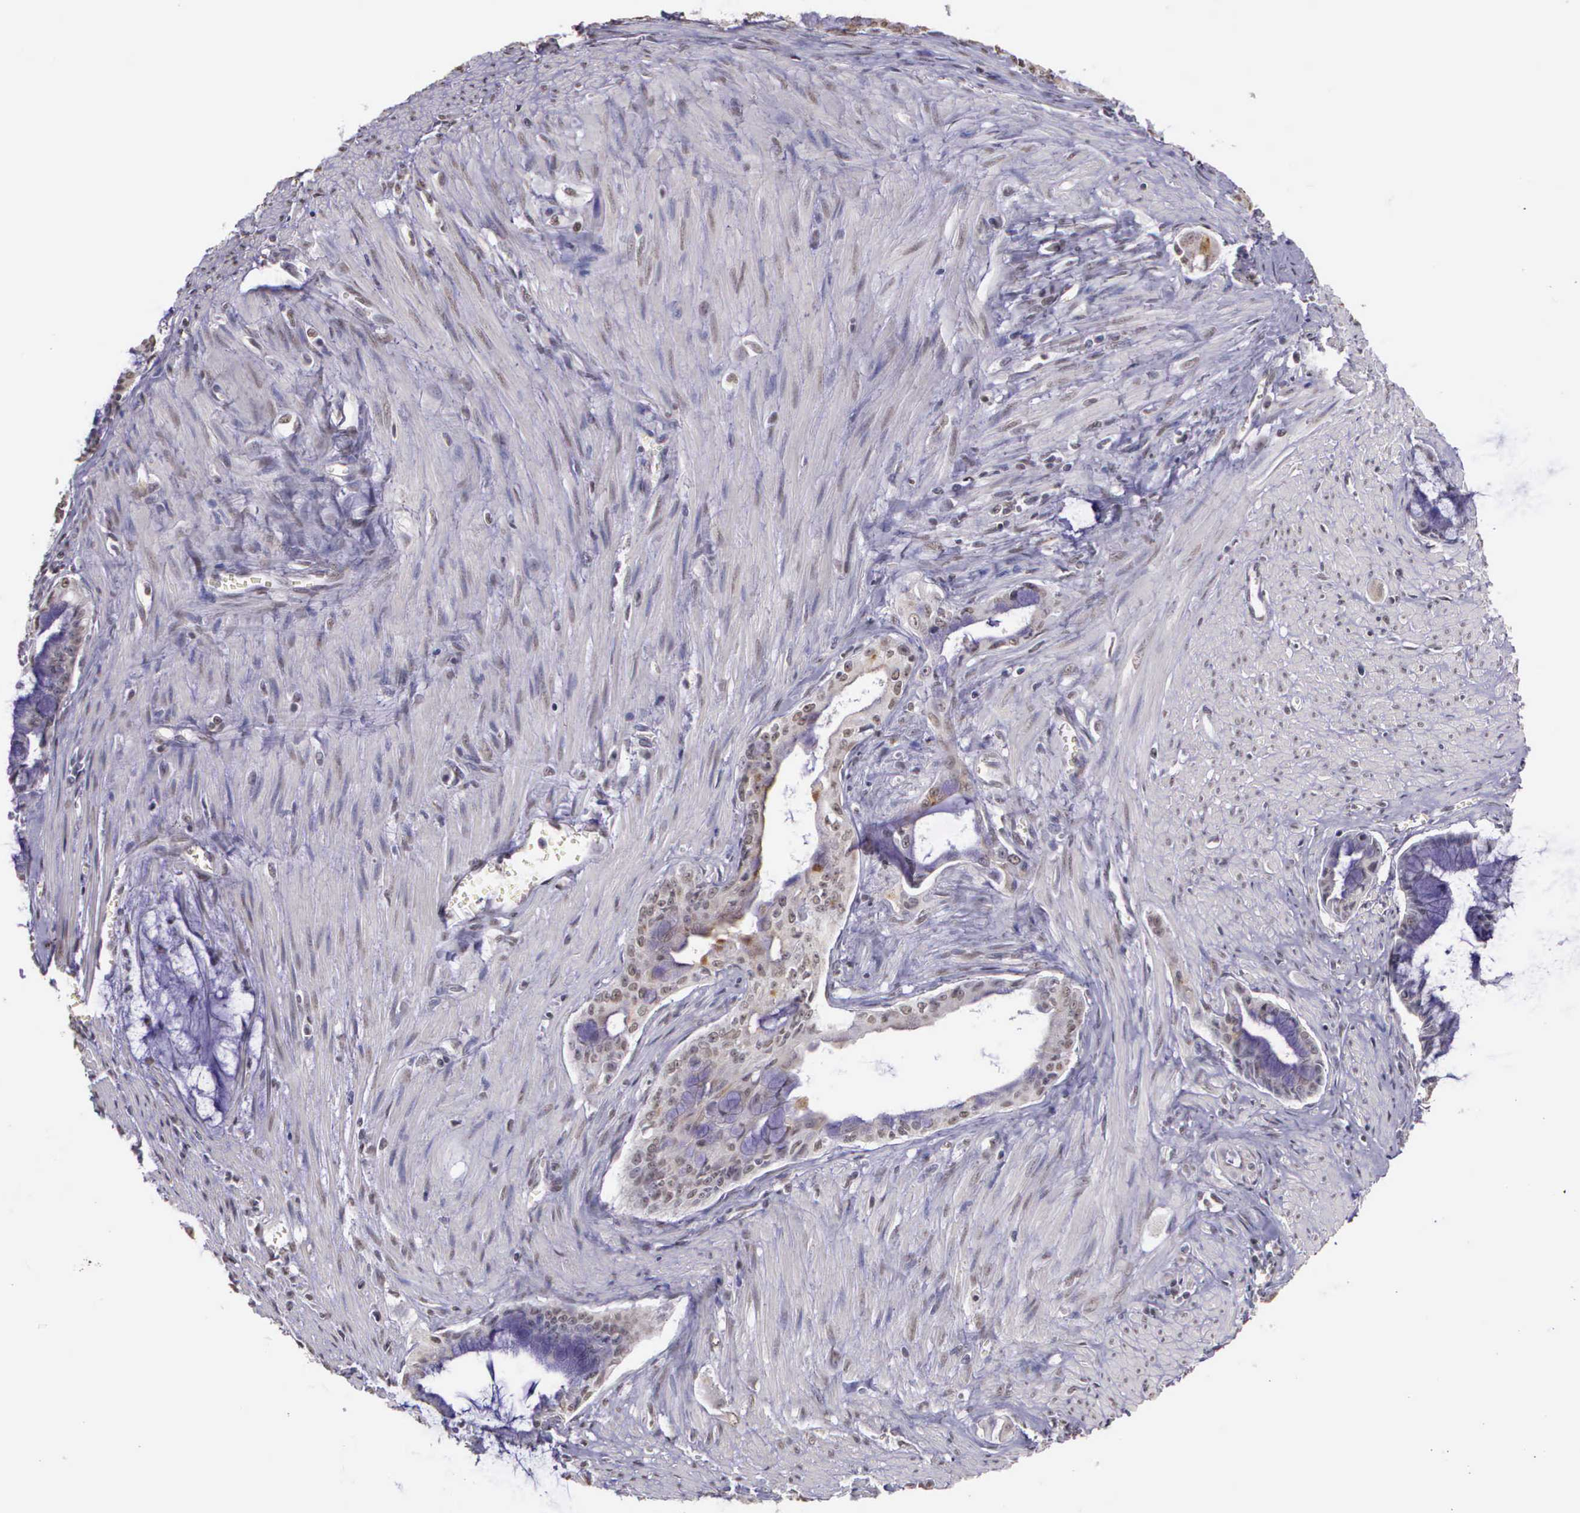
{"staining": {"intensity": "negative", "quantity": "none", "location": "none"}, "tissue": "pancreatic cancer", "cell_type": "Tumor cells", "image_type": "cancer", "snomed": [{"axis": "morphology", "description": "Adenocarcinoma, NOS"}, {"axis": "topography", "description": "Pancreas"}], "caption": "Immunohistochemistry (IHC) of pancreatic adenocarcinoma demonstrates no expression in tumor cells.", "gene": "ARMCX5", "patient": {"sex": "male", "age": 59}}